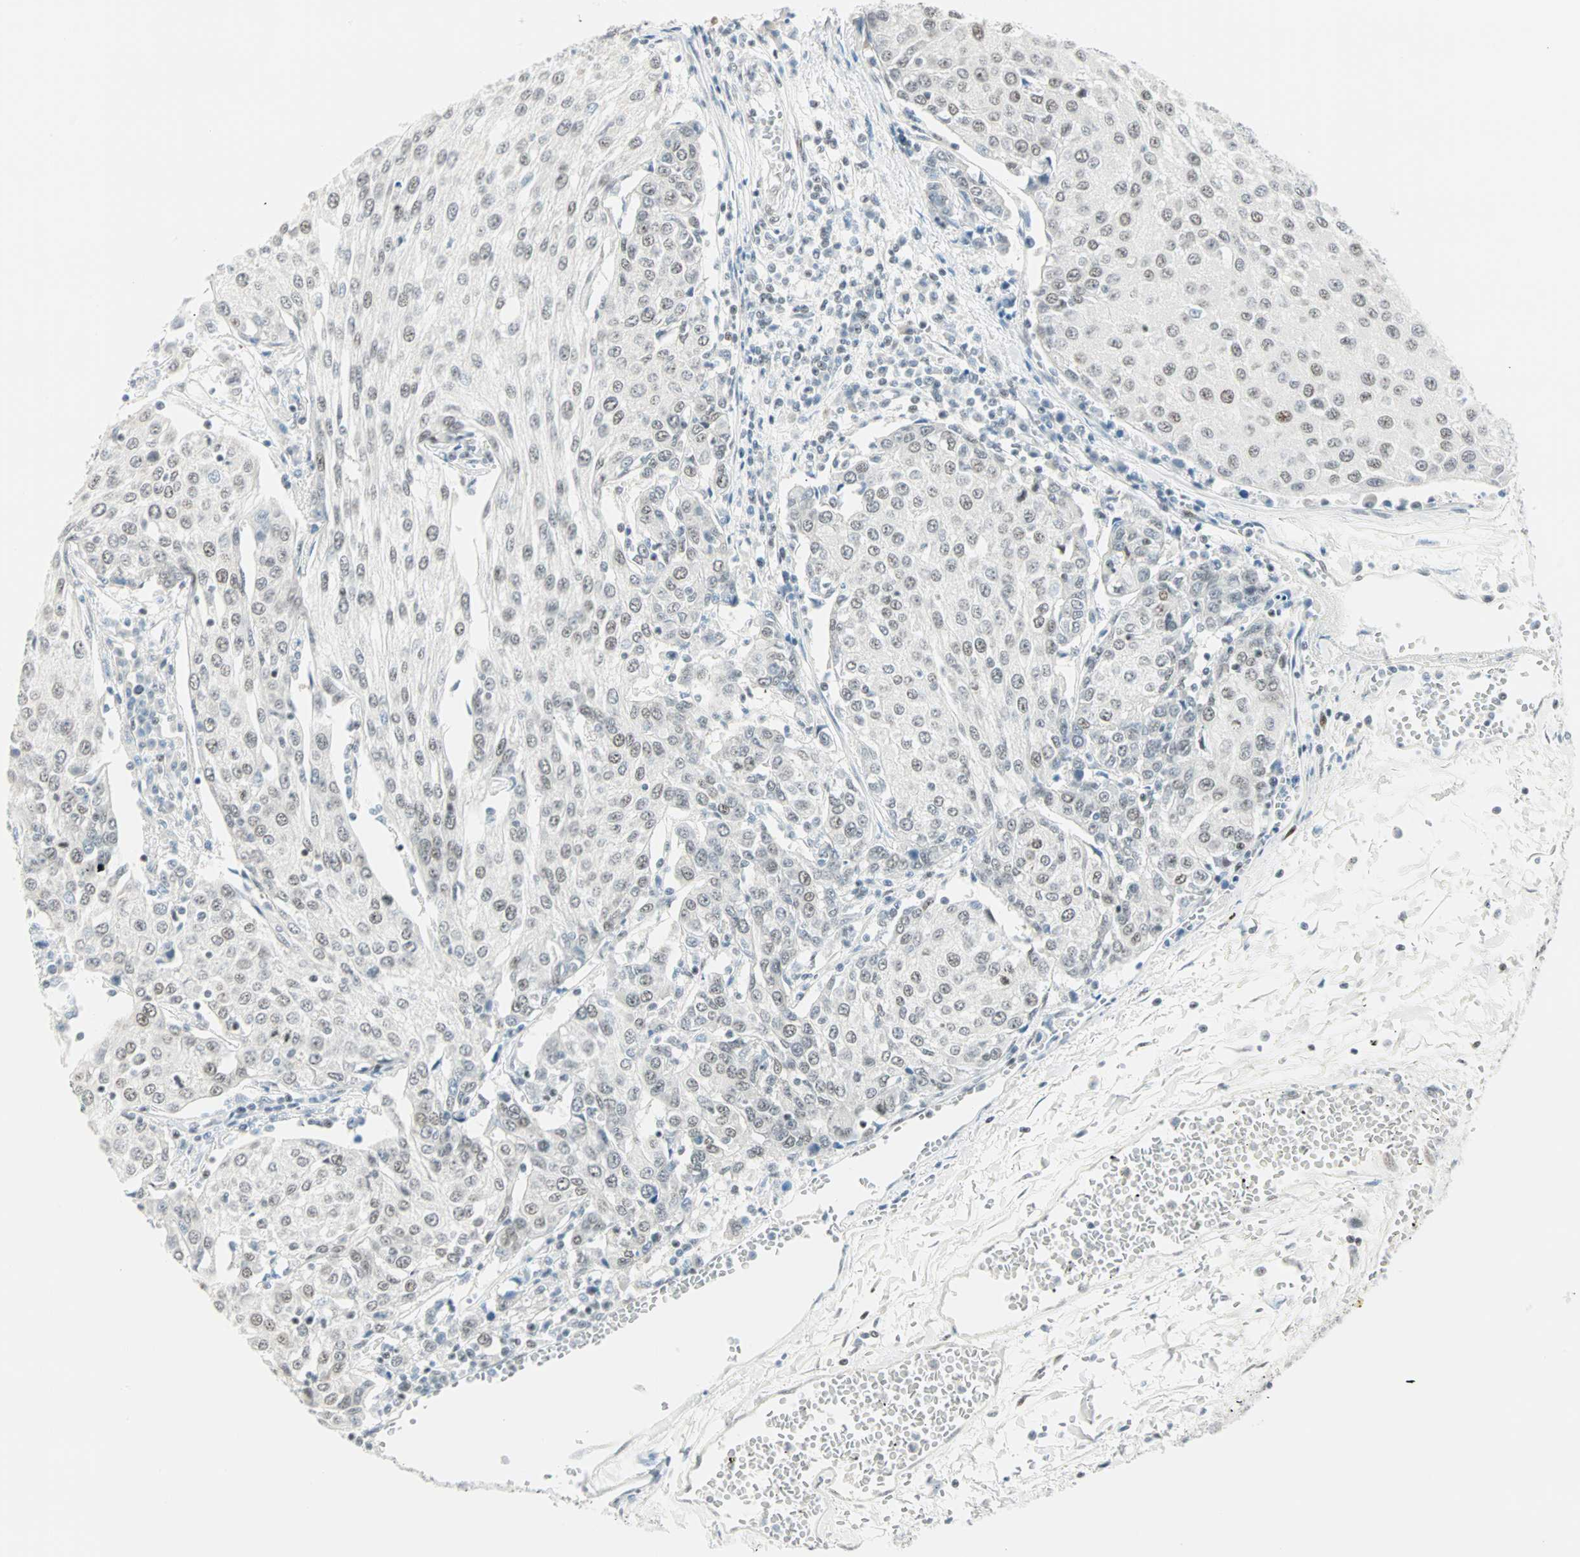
{"staining": {"intensity": "negative", "quantity": "none", "location": "none"}, "tissue": "urothelial cancer", "cell_type": "Tumor cells", "image_type": "cancer", "snomed": [{"axis": "morphology", "description": "Urothelial carcinoma, High grade"}, {"axis": "topography", "description": "Urinary bladder"}], "caption": "IHC photomicrograph of neoplastic tissue: high-grade urothelial carcinoma stained with DAB (3,3'-diaminobenzidine) demonstrates no significant protein expression in tumor cells.", "gene": "PKNOX1", "patient": {"sex": "female", "age": 85}}